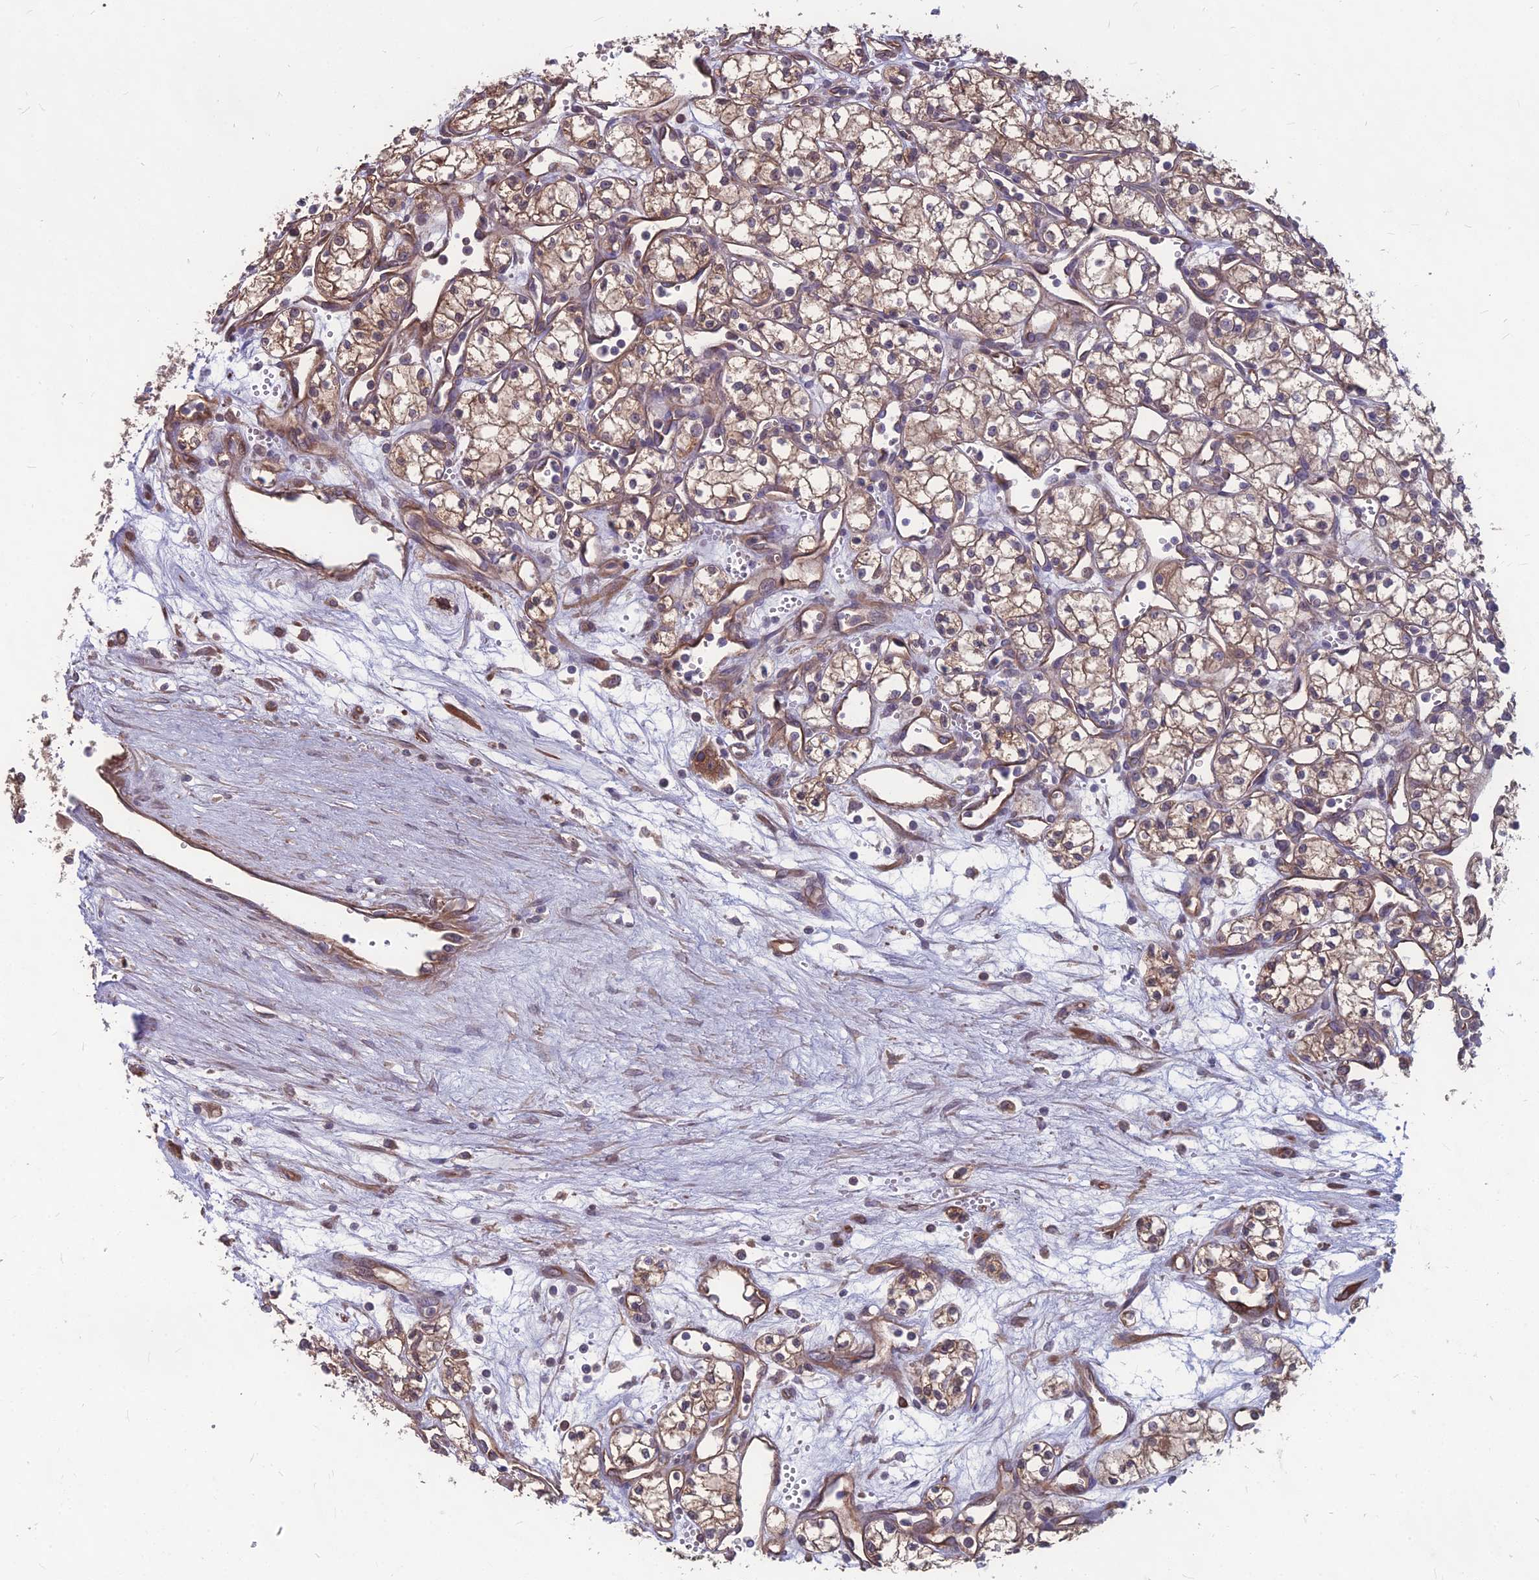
{"staining": {"intensity": "moderate", "quantity": "<25%", "location": "cytoplasmic/membranous"}, "tissue": "renal cancer", "cell_type": "Tumor cells", "image_type": "cancer", "snomed": [{"axis": "morphology", "description": "Adenocarcinoma, NOS"}, {"axis": "topography", "description": "Kidney"}], "caption": "Brown immunohistochemical staining in human renal cancer (adenocarcinoma) exhibits moderate cytoplasmic/membranous positivity in about <25% of tumor cells.", "gene": "LSM6", "patient": {"sex": "male", "age": 59}}